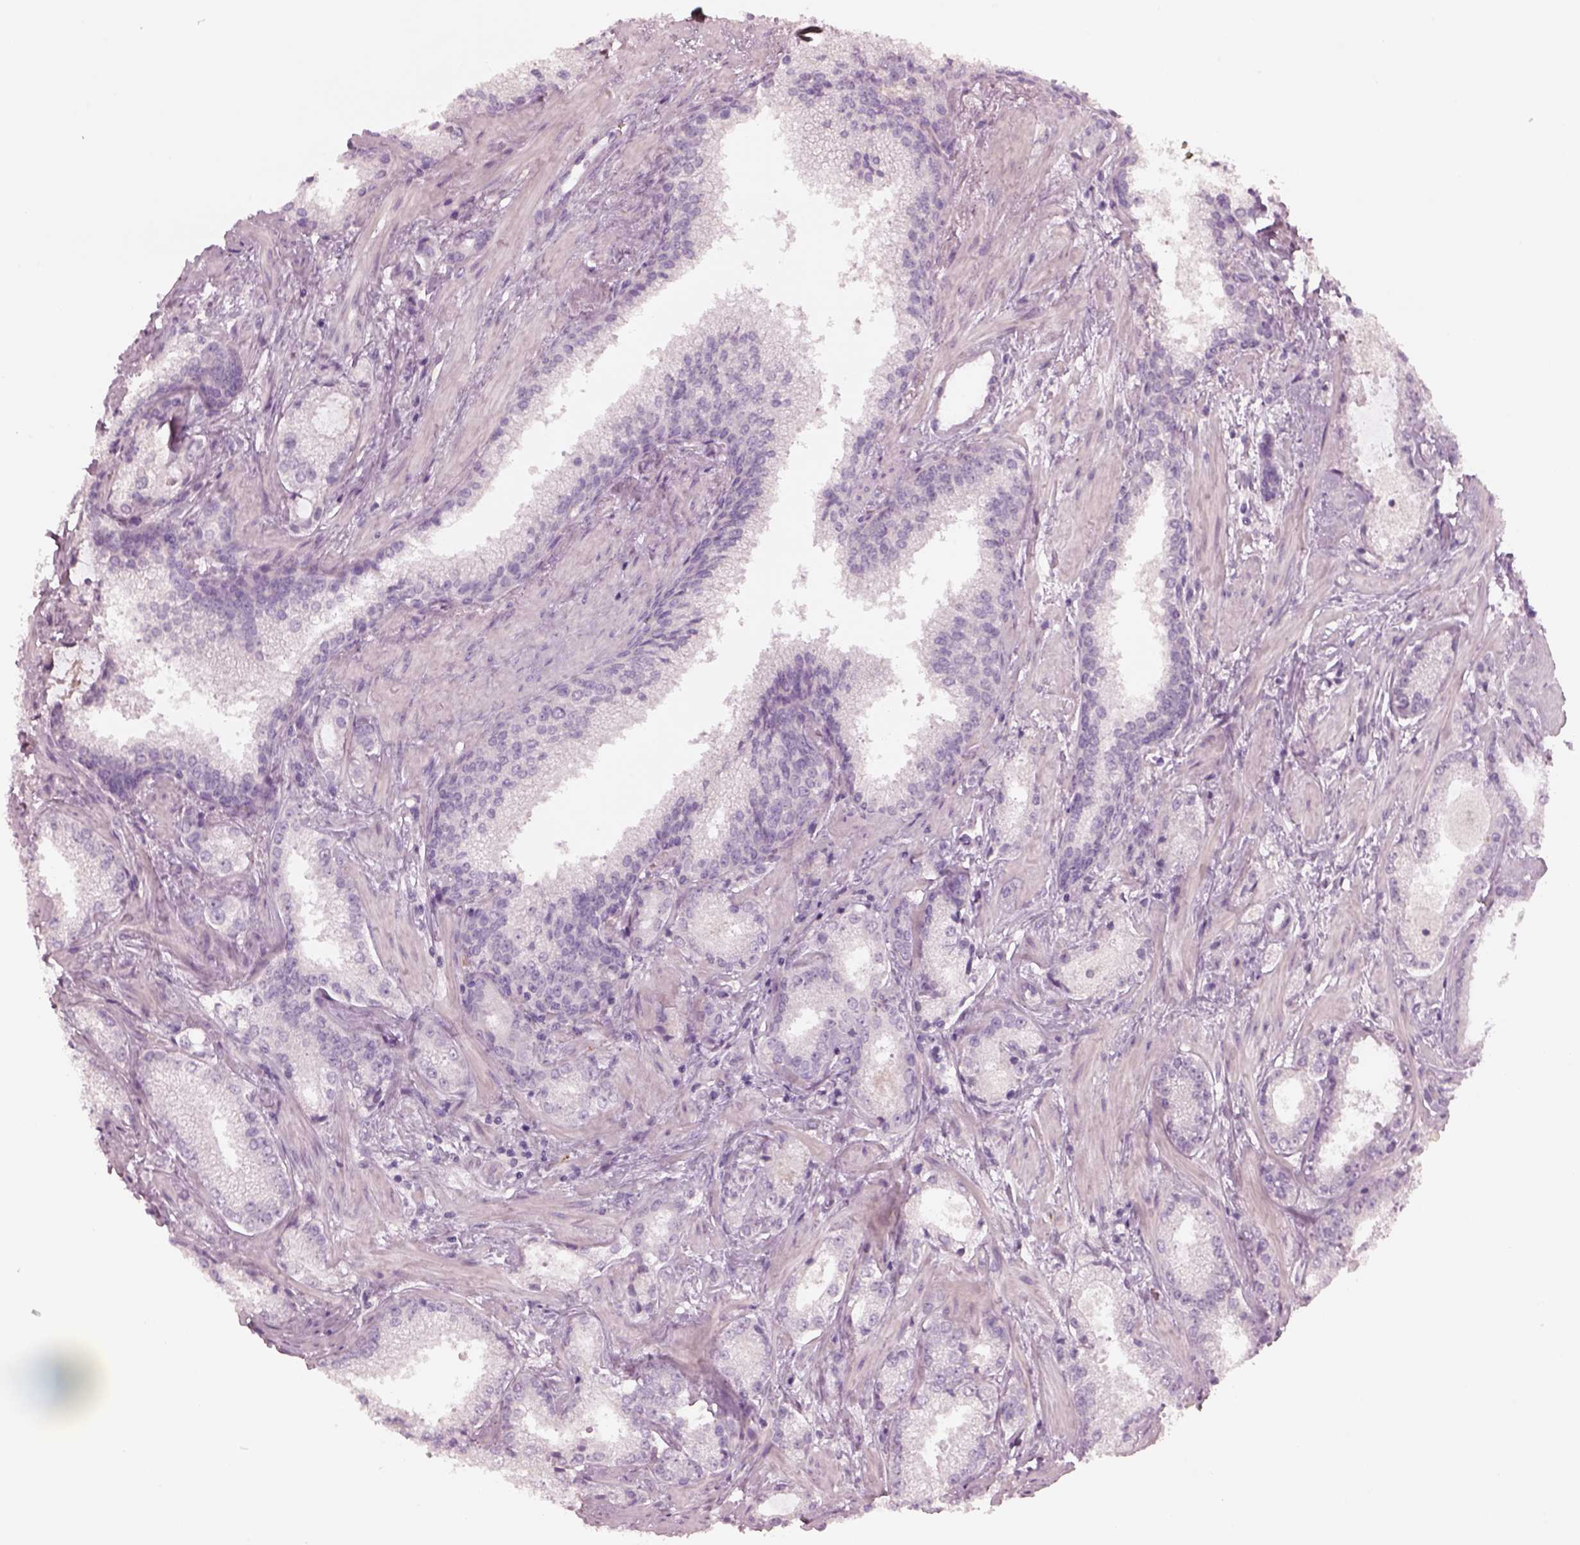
{"staining": {"intensity": "negative", "quantity": "none", "location": "none"}, "tissue": "prostate cancer", "cell_type": "Tumor cells", "image_type": "cancer", "snomed": [{"axis": "morphology", "description": "Adenocarcinoma, Low grade"}, {"axis": "topography", "description": "Prostate"}], "caption": "Image shows no significant protein expression in tumor cells of prostate low-grade adenocarcinoma.", "gene": "SPATA6L", "patient": {"sex": "male", "age": 56}}